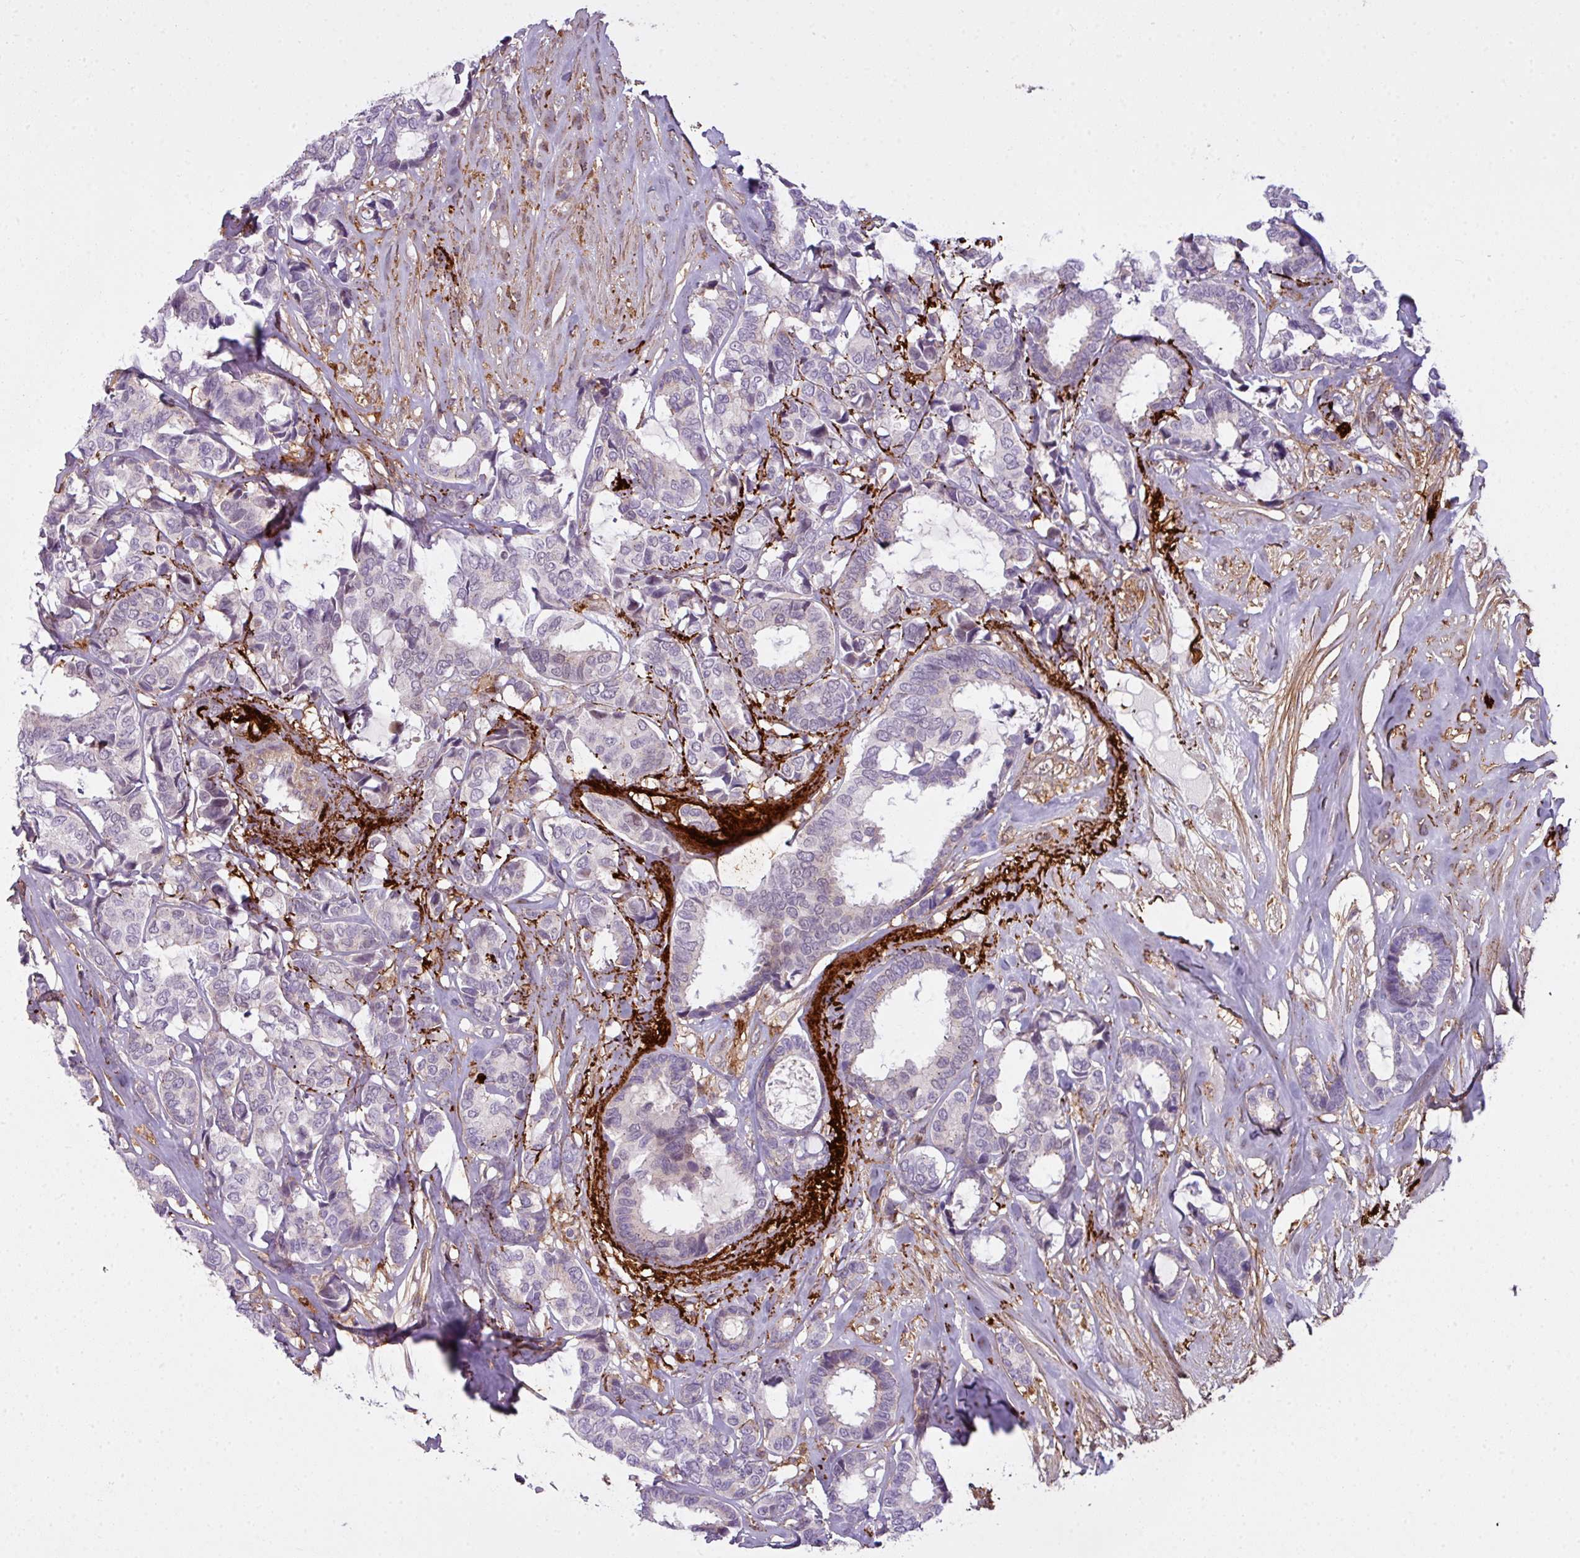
{"staining": {"intensity": "negative", "quantity": "none", "location": "none"}, "tissue": "breast cancer", "cell_type": "Tumor cells", "image_type": "cancer", "snomed": [{"axis": "morphology", "description": "Duct carcinoma"}, {"axis": "topography", "description": "Breast"}], "caption": "This is an immunohistochemistry image of breast invasive ductal carcinoma. There is no expression in tumor cells.", "gene": "COL8A1", "patient": {"sex": "female", "age": 87}}